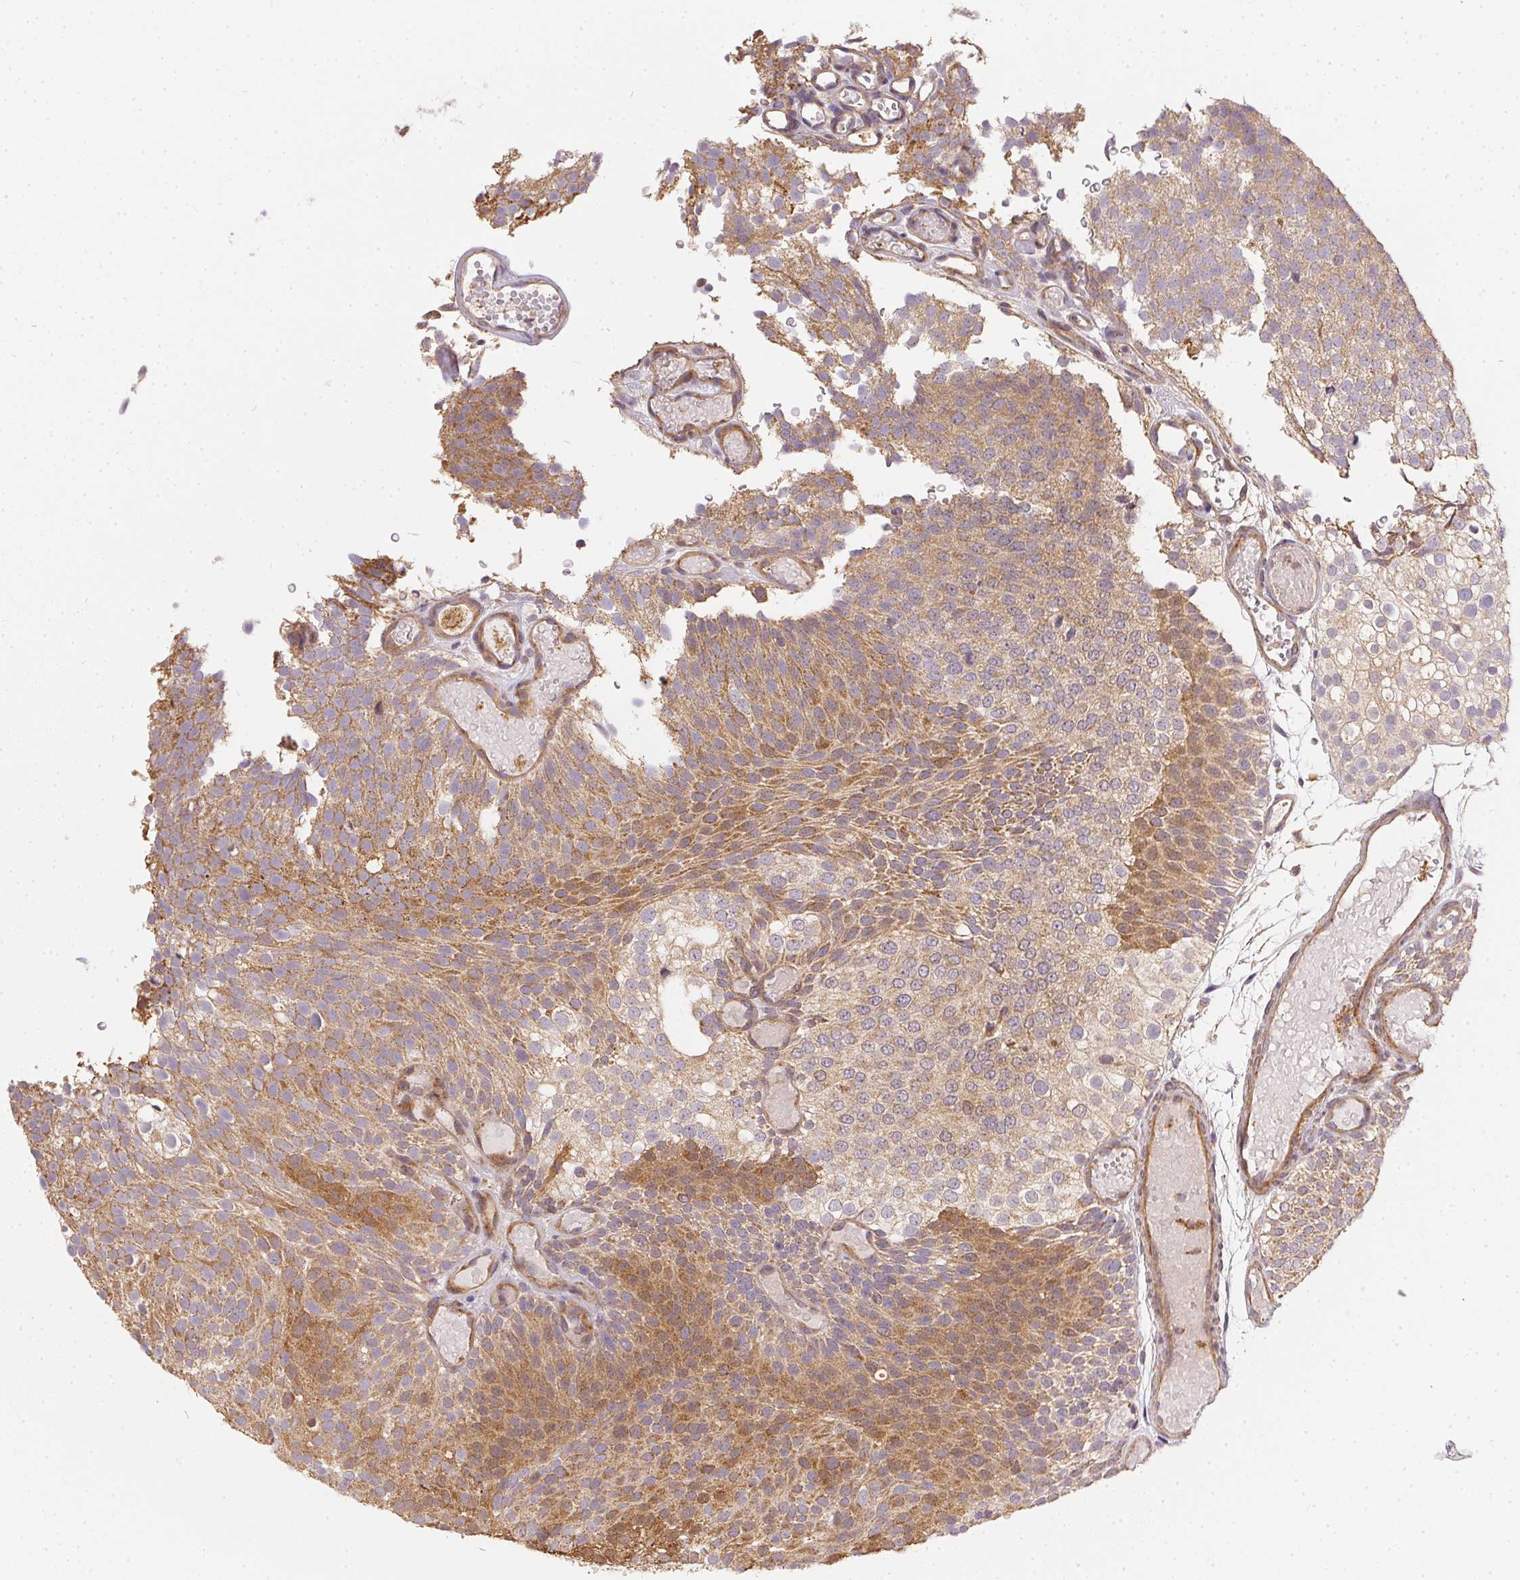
{"staining": {"intensity": "moderate", "quantity": "25%-75%", "location": "cytoplasmic/membranous"}, "tissue": "urothelial cancer", "cell_type": "Tumor cells", "image_type": "cancer", "snomed": [{"axis": "morphology", "description": "Urothelial carcinoma, Low grade"}, {"axis": "topography", "description": "Urinary bladder"}], "caption": "Urothelial cancer stained with DAB (3,3'-diaminobenzidine) immunohistochemistry shows medium levels of moderate cytoplasmic/membranous expression in about 25%-75% of tumor cells. The staining was performed using DAB, with brown indicating positive protein expression. Nuclei are stained blue with hematoxylin.", "gene": "REV3L", "patient": {"sex": "male", "age": 78}}